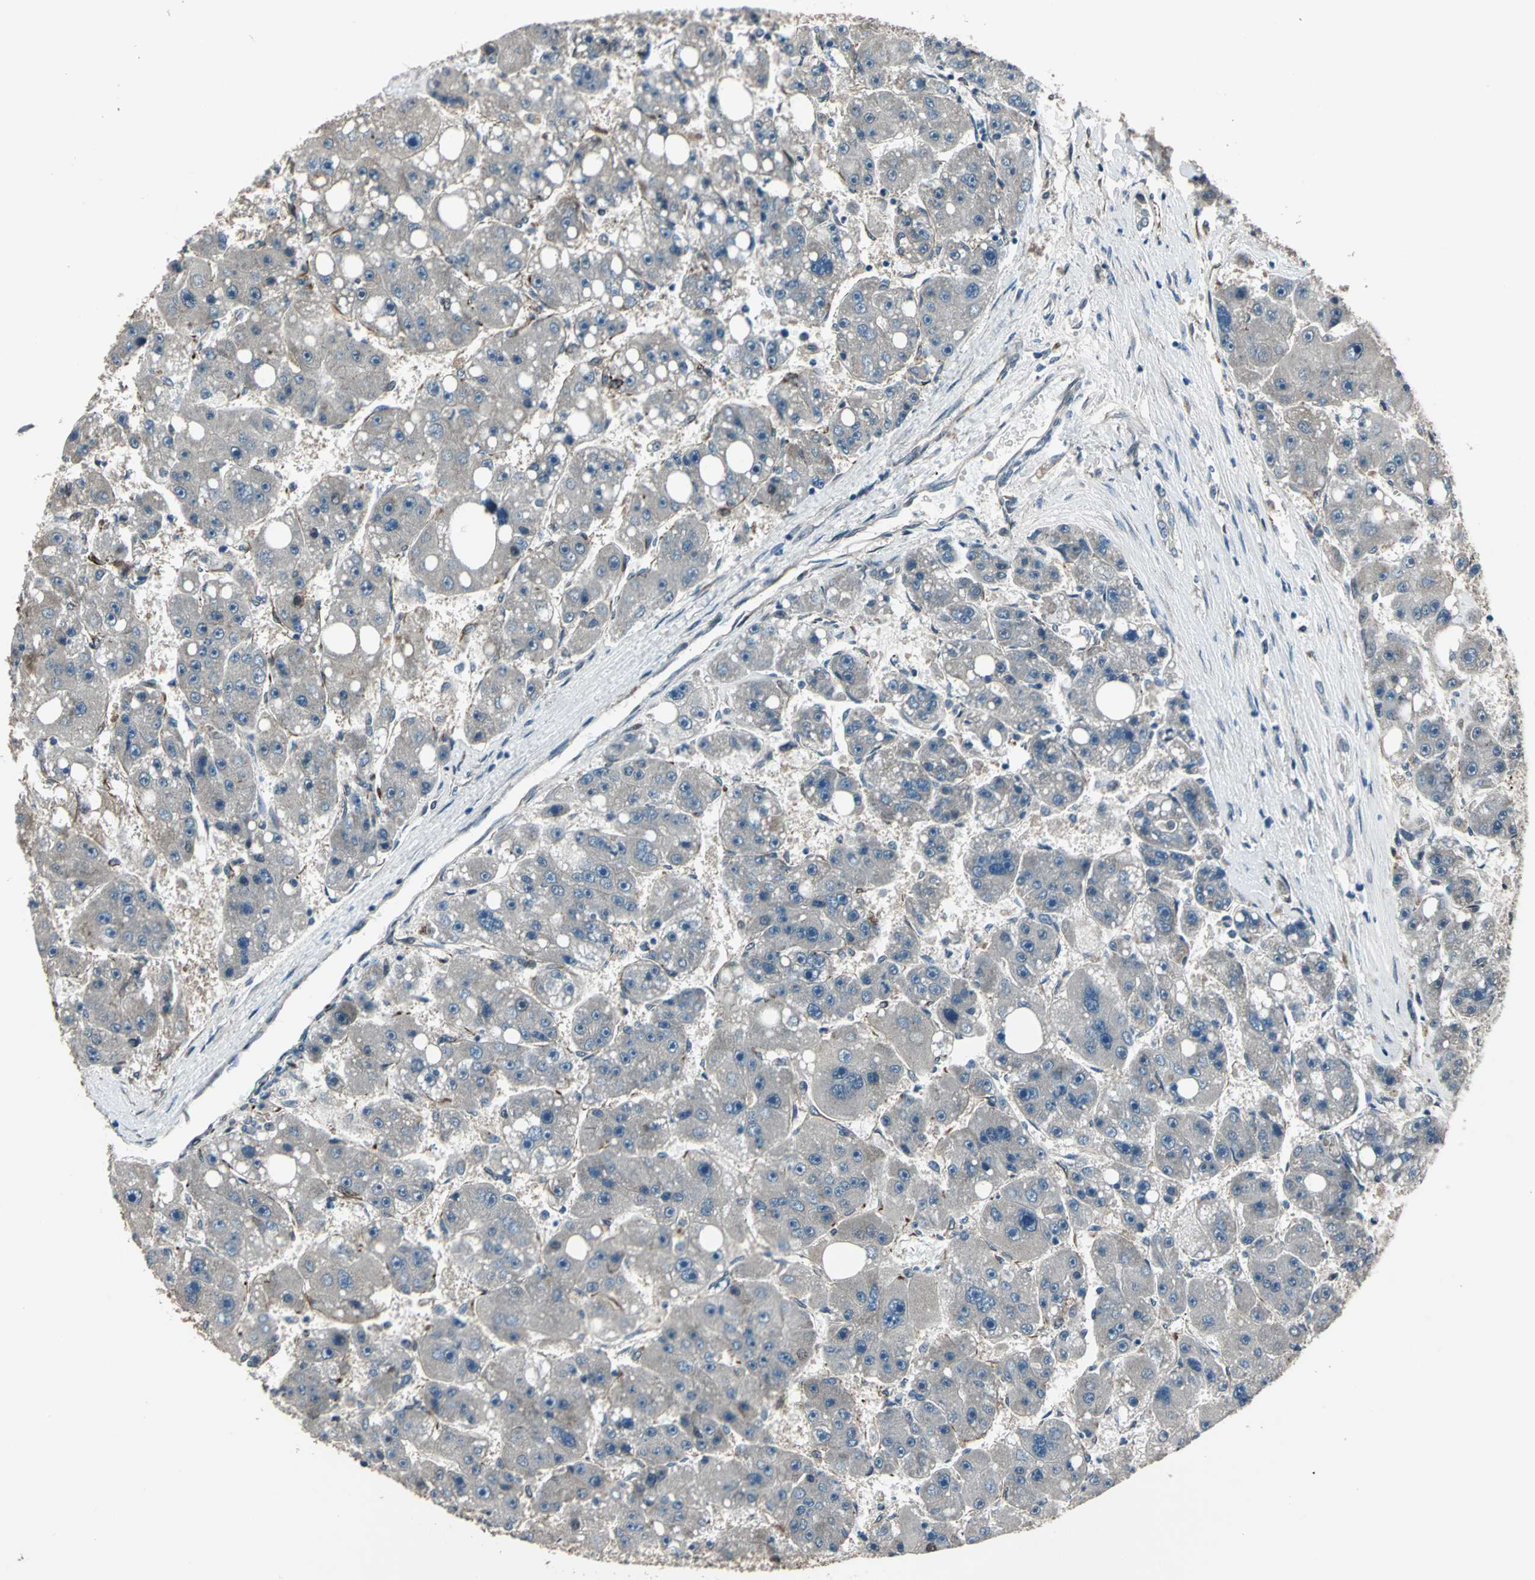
{"staining": {"intensity": "weak", "quantity": "<25%", "location": "cytoplasmic/membranous"}, "tissue": "liver cancer", "cell_type": "Tumor cells", "image_type": "cancer", "snomed": [{"axis": "morphology", "description": "Carcinoma, Hepatocellular, NOS"}, {"axis": "topography", "description": "Liver"}], "caption": "IHC histopathology image of liver cancer (hepatocellular carcinoma) stained for a protein (brown), which displays no staining in tumor cells.", "gene": "EXD2", "patient": {"sex": "female", "age": 61}}